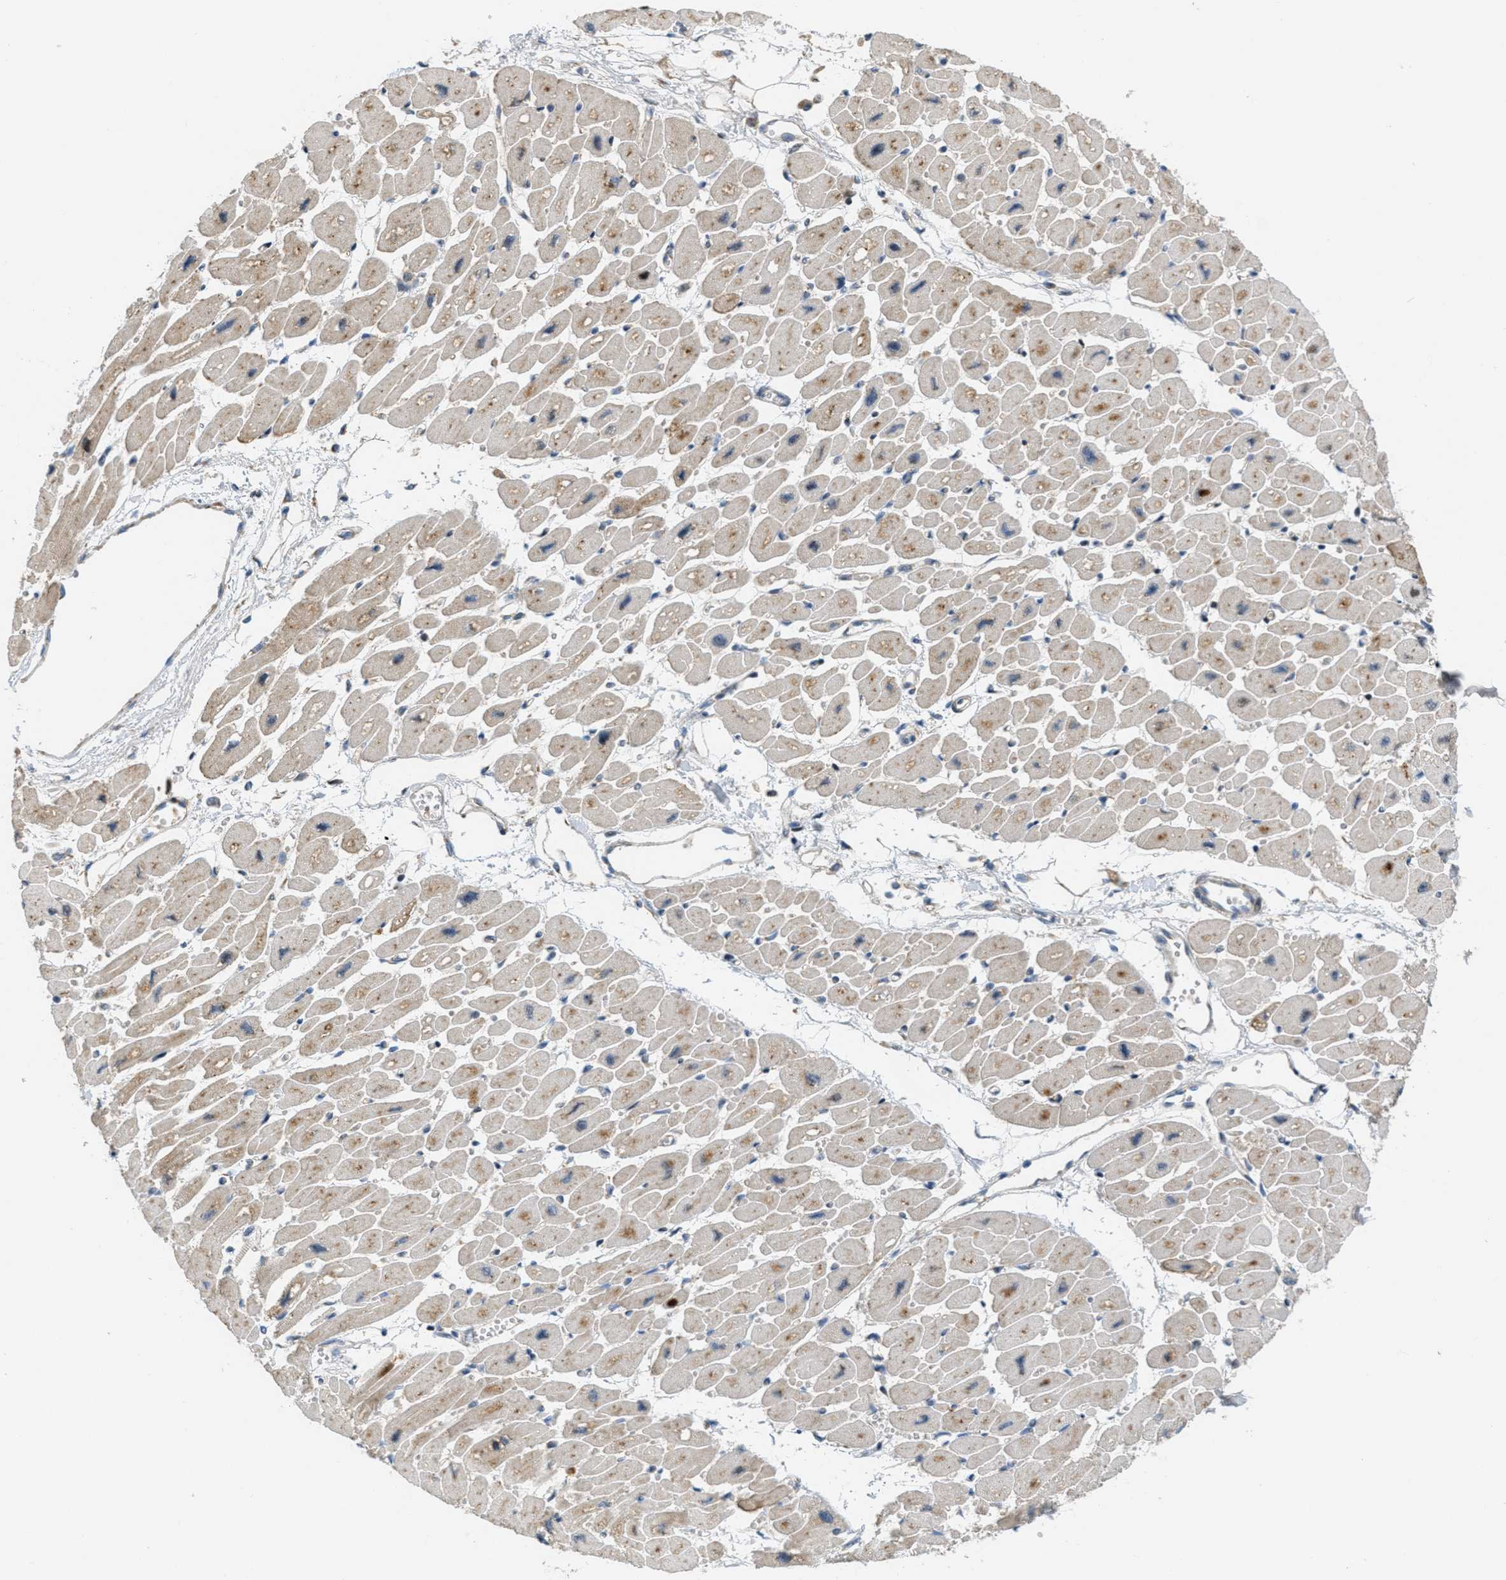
{"staining": {"intensity": "weak", "quantity": ">75%", "location": "cytoplasmic/membranous,nuclear"}, "tissue": "heart muscle", "cell_type": "Cardiomyocytes", "image_type": "normal", "snomed": [{"axis": "morphology", "description": "Normal tissue, NOS"}, {"axis": "topography", "description": "Heart"}], "caption": "The photomicrograph reveals a brown stain indicating the presence of a protein in the cytoplasmic/membranous,nuclear of cardiomyocytes in heart muscle. (Brightfield microscopy of DAB IHC at high magnification).", "gene": "ZFPL1", "patient": {"sex": "female", "age": 54}}